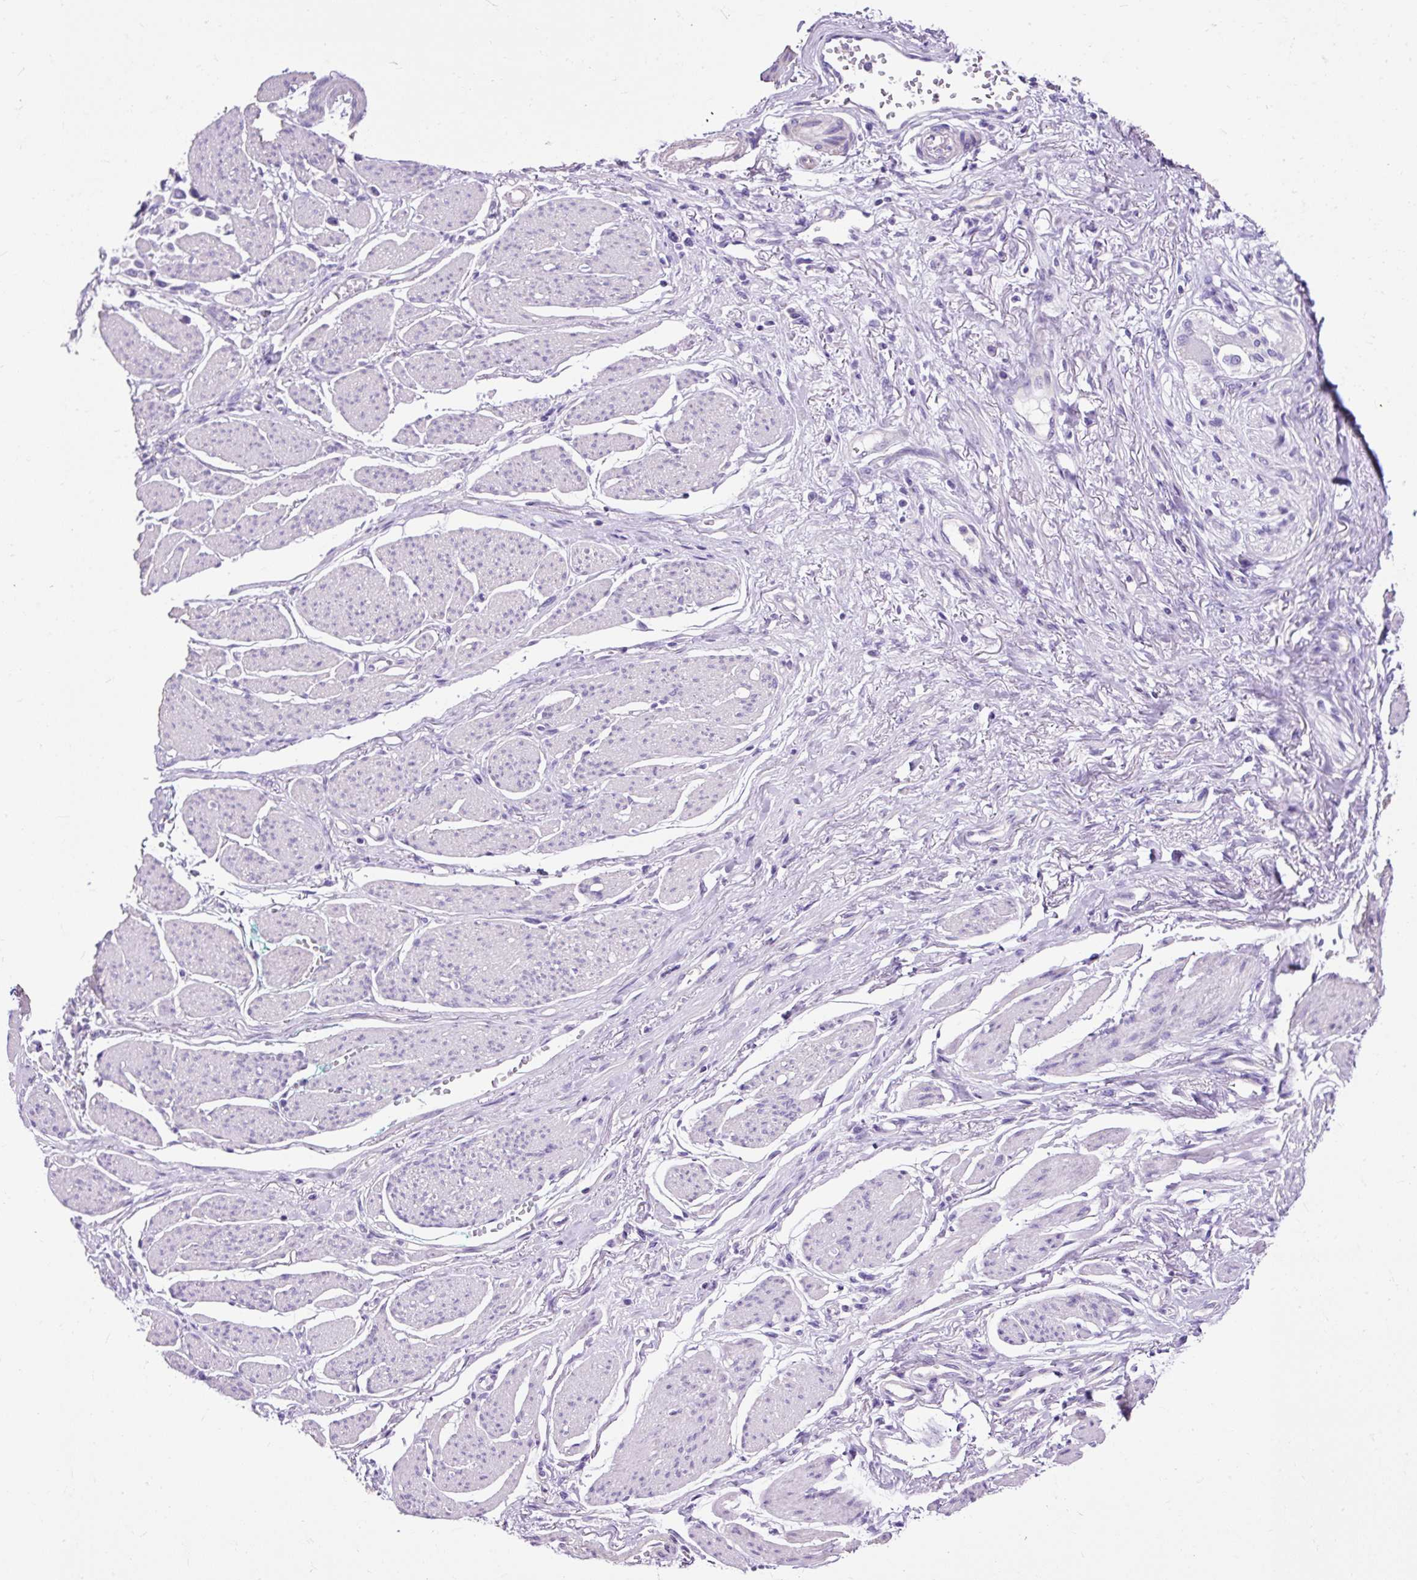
{"staining": {"intensity": "negative", "quantity": "none", "location": "none"}, "tissue": "stomach cancer", "cell_type": "Tumor cells", "image_type": "cancer", "snomed": [{"axis": "morphology", "description": "Adenocarcinoma, NOS"}, {"axis": "topography", "description": "Stomach"}], "caption": "This is an immunohistochemistry (IHC) histopathology image of adenocarcinoma (stomach). There is no staining in tumor cells.", "gene": "PDIA2", "patient": {"sex": "female", "age": 81}}